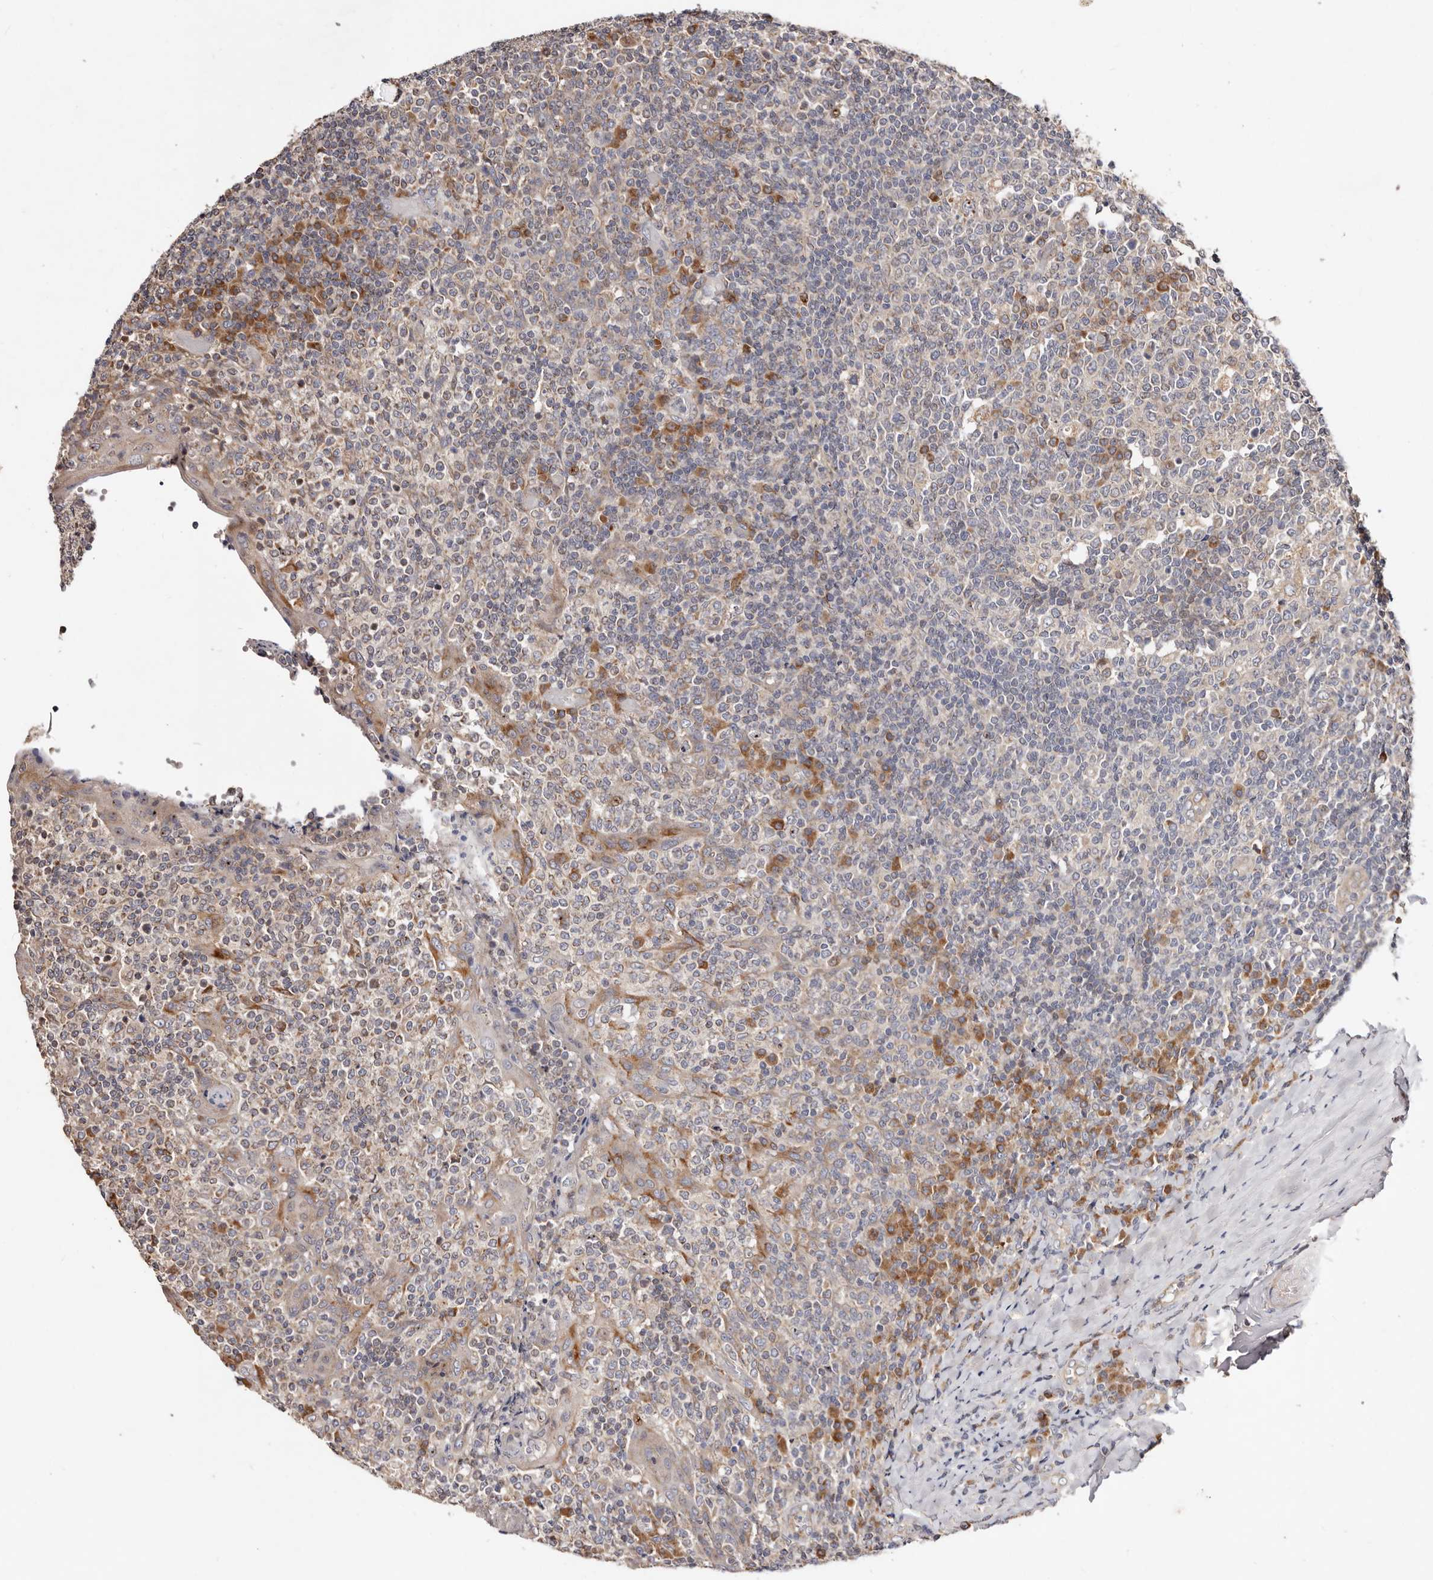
{"staining": {"intensity": "moderate", "quantity": "<25%", "location": "cytoplasmic/membranous"}, "tissue": "tonsil", "cell_type": "Germinal center cells", "image_type": "normal", "snomed": [{"axis": "morphology", "description": "Normal tissue, NOS"}, {"axis": "topography", "description": "Tonsil"}], "caption": "A photomicrograph of human tonsil stained for a protein demonstrates moderate cytoplasmic/membranous brown staining in germinal center cells. (DAB (3,3'-diaminobenzidine) IHC with brightfield microscopy, high magnification).", "gene": "USP33", "patient": {"sex": "female", "age": 19}}